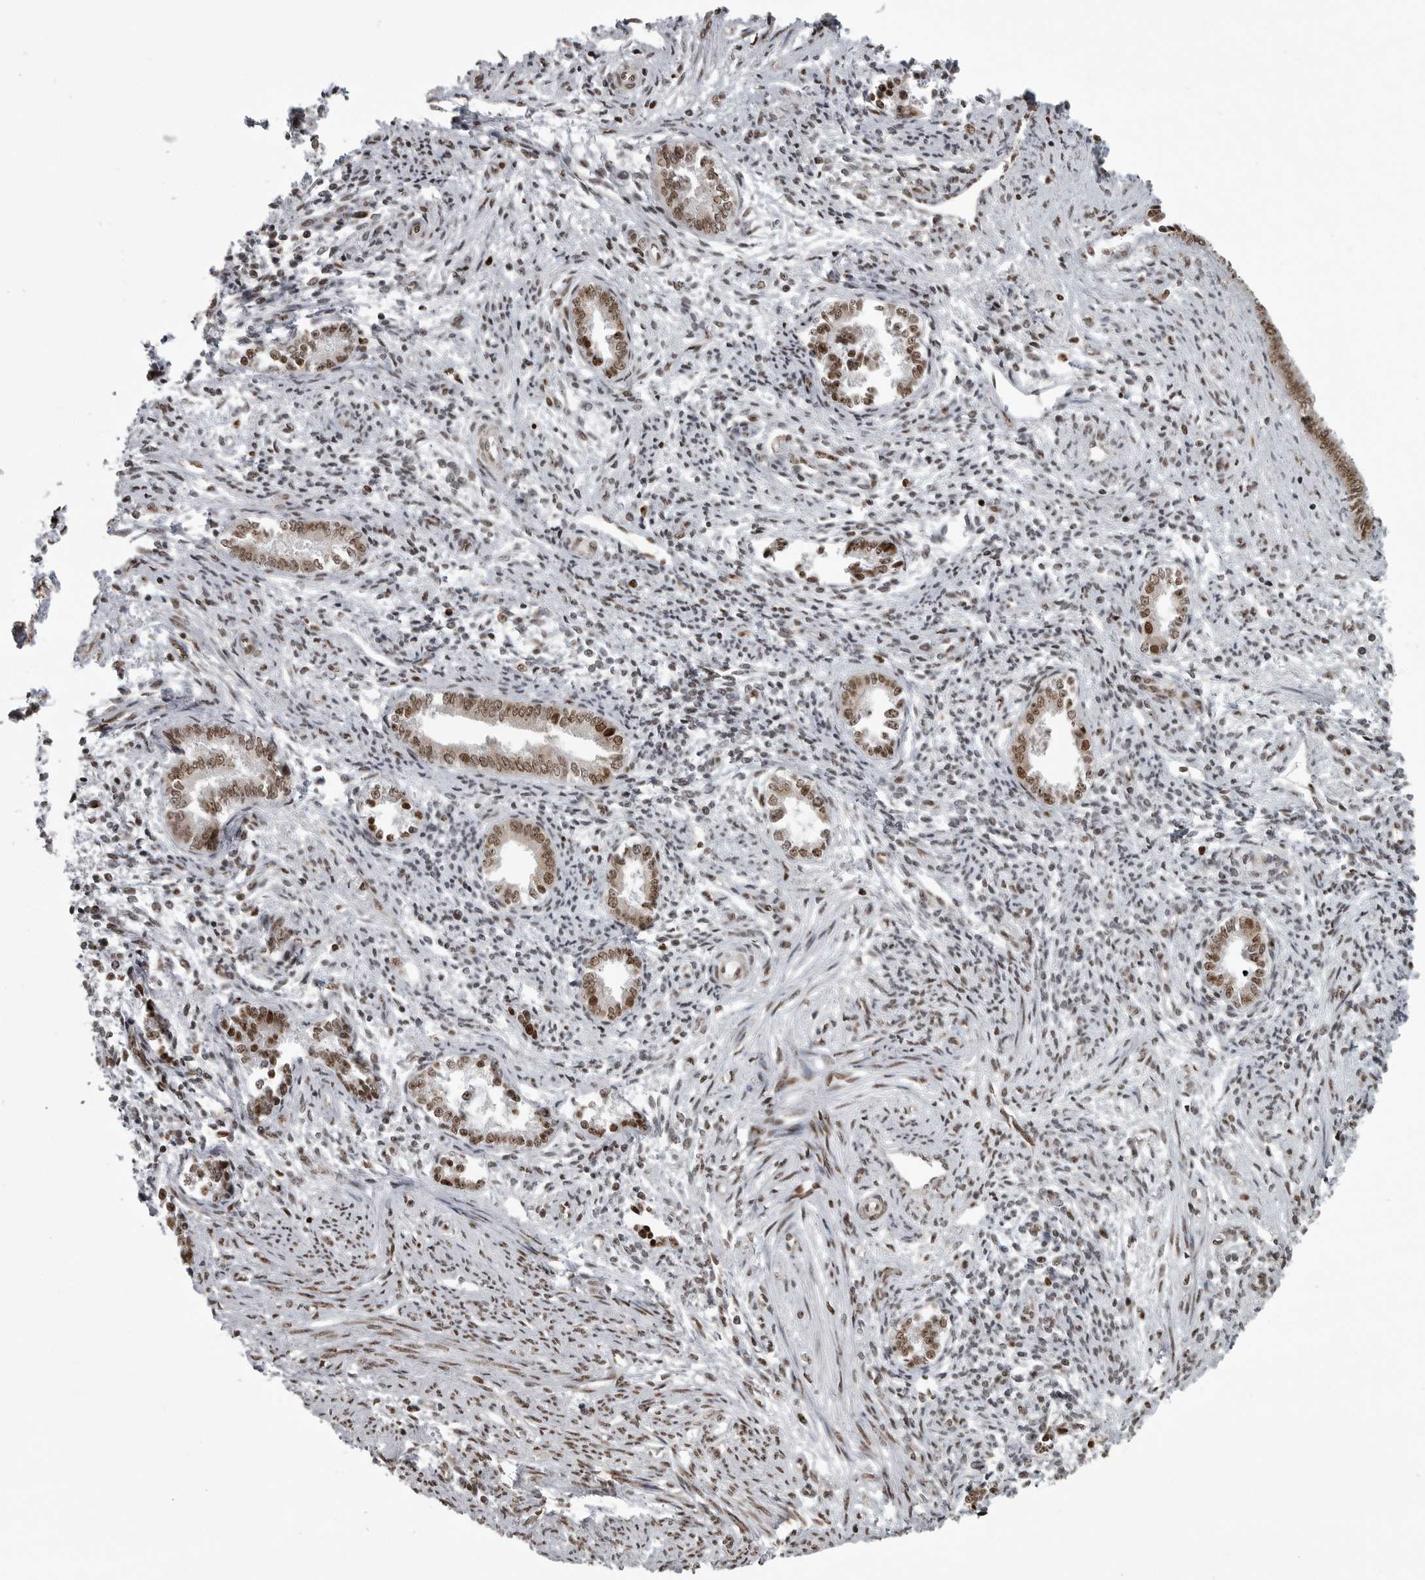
{"staining": {"intensity": "moderate", "quantity": "<25%", "location": "nuclear"}, "tissue": "endometrium", "cell_type": "Cells in endometrial stroma", "image_type": "normal", "snomed": [{"axis": "morphology", "description": "Normal tissue, NOS"}, {"axis": "topography", "description": "Endometrium"}], "caption": "The micrograph shows staining of benign endometrium, revealing moderate nuclear protein staining (brown color) within cells in endometrial stroma. The staining was performed using DAB, with brown indicating positive protein expression. Nuclei are stained blue with hematoxylin.", "gene": "YAF2", "patient": {"sex": "female", "age": 56}}